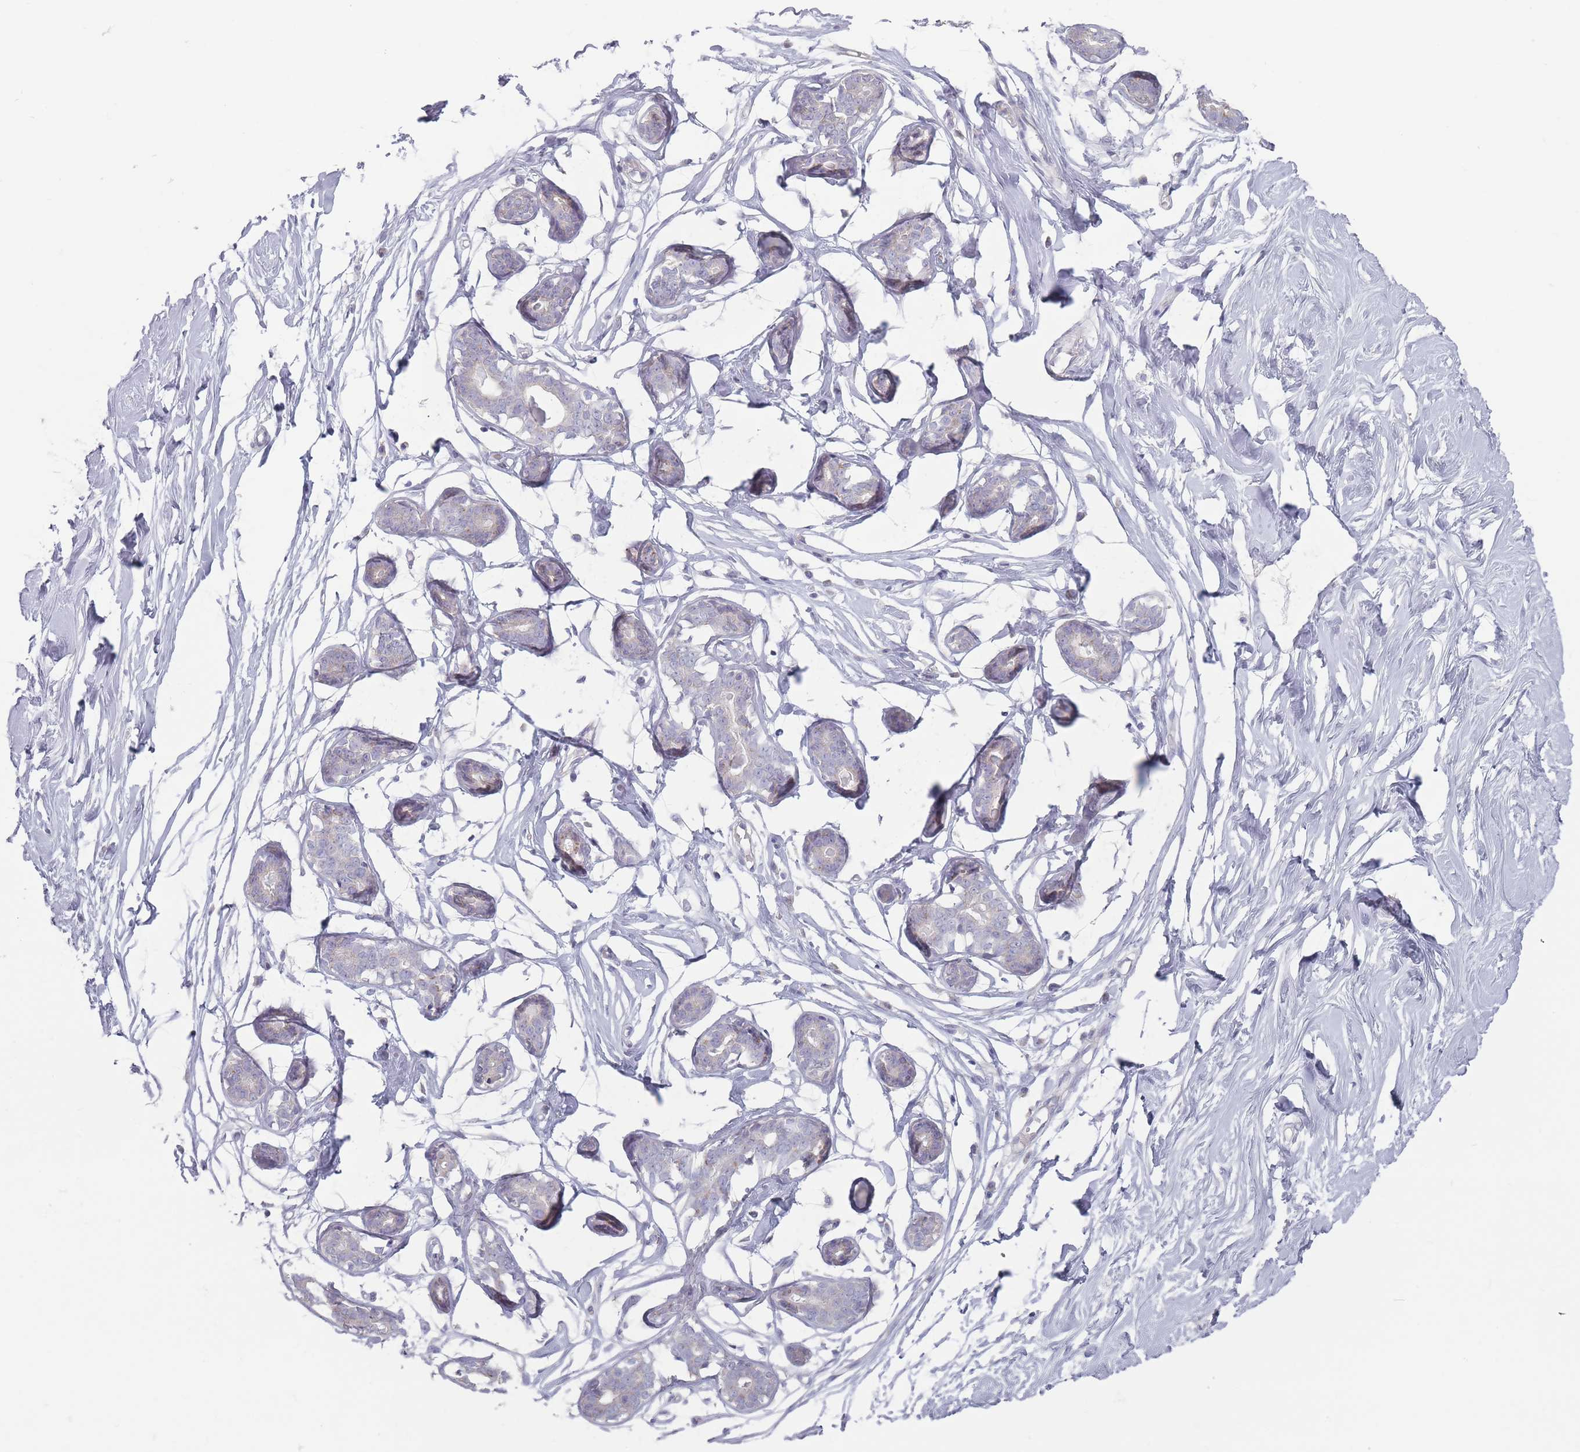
{"staining": {"intensity": "negative", "quantity": "none", "location": "none"}, "tissue": "breast", "cell_type": "Adipocytes", "image_type": "normal", "snomed": [{"axis": "morphology", "description": "Normal tissue, NOS"}, {"axis": "morphology", "description": "Adenoma, NOS"}, {"axis": "topography", "description": "Breast"}], "caption": "An immunohistochemistry photomicrograph of unremarkable breast is shown. There is no staining in adipocytes of breast.", "gene": "AKAIN1", "patient": {"sex": "female", "age": 23}}